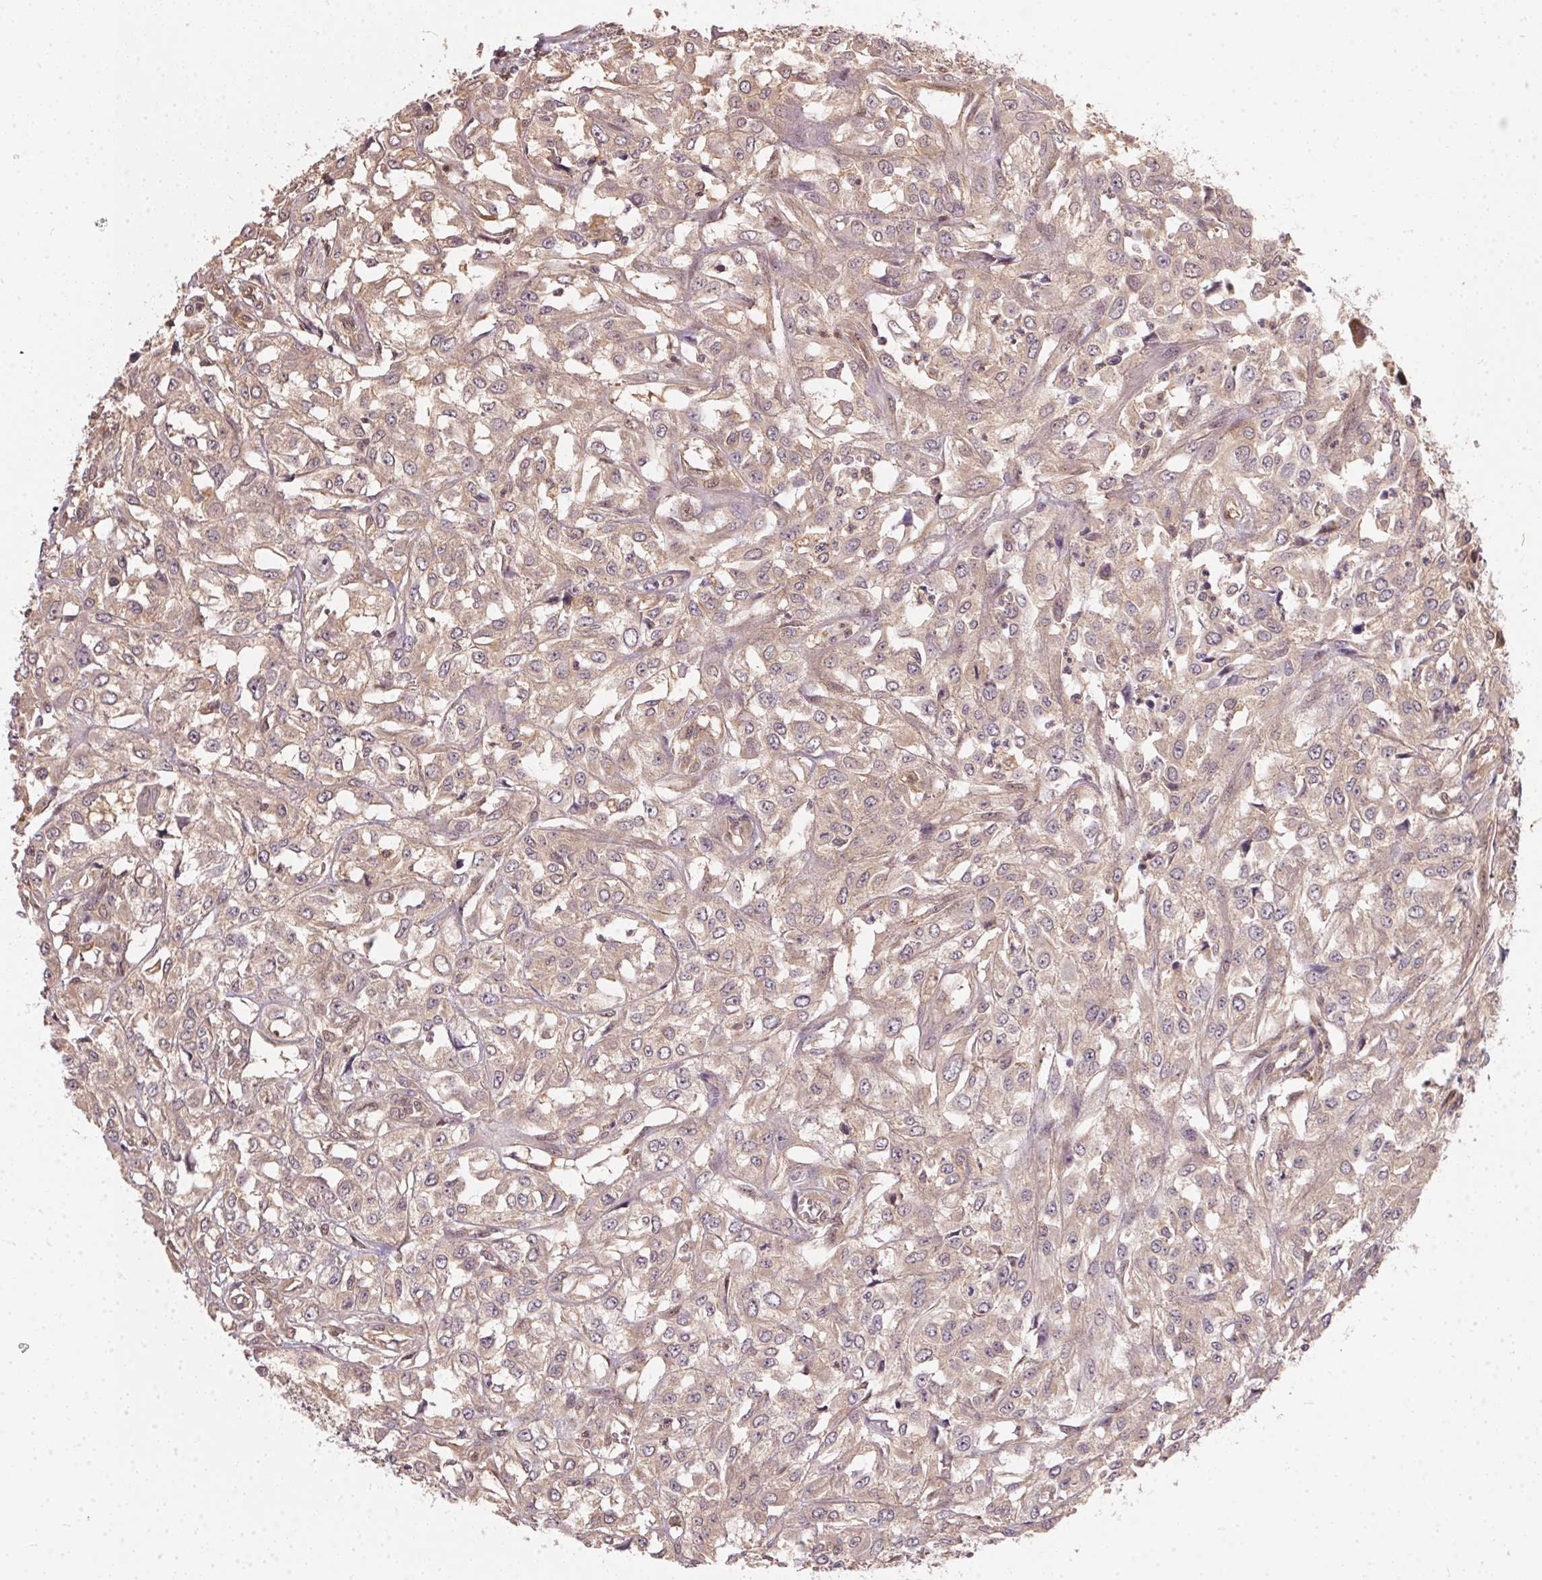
{"staining": {"intensity": "weak", "quantity": ">75%", "location": "cytoplasmic/membranous"}, "tissue": "urothelial cancer", "cell_type": "Tumor cells", "image_type": "cancer", "snomed": [{"axis": "morphology", "description": "Urothelial carcinoma, High grade"}, {"axis": "topography", "description": "Urinary bladder"}], "caption": "Urothelial carcinoma (high-grade) stained for a protein (brown) exhibits weak cytoplasmic/membranous positive expression in approximately >75% of tumor cells.", "gene": "BLMH", "patient": {"sex": "male", "age": 67}}